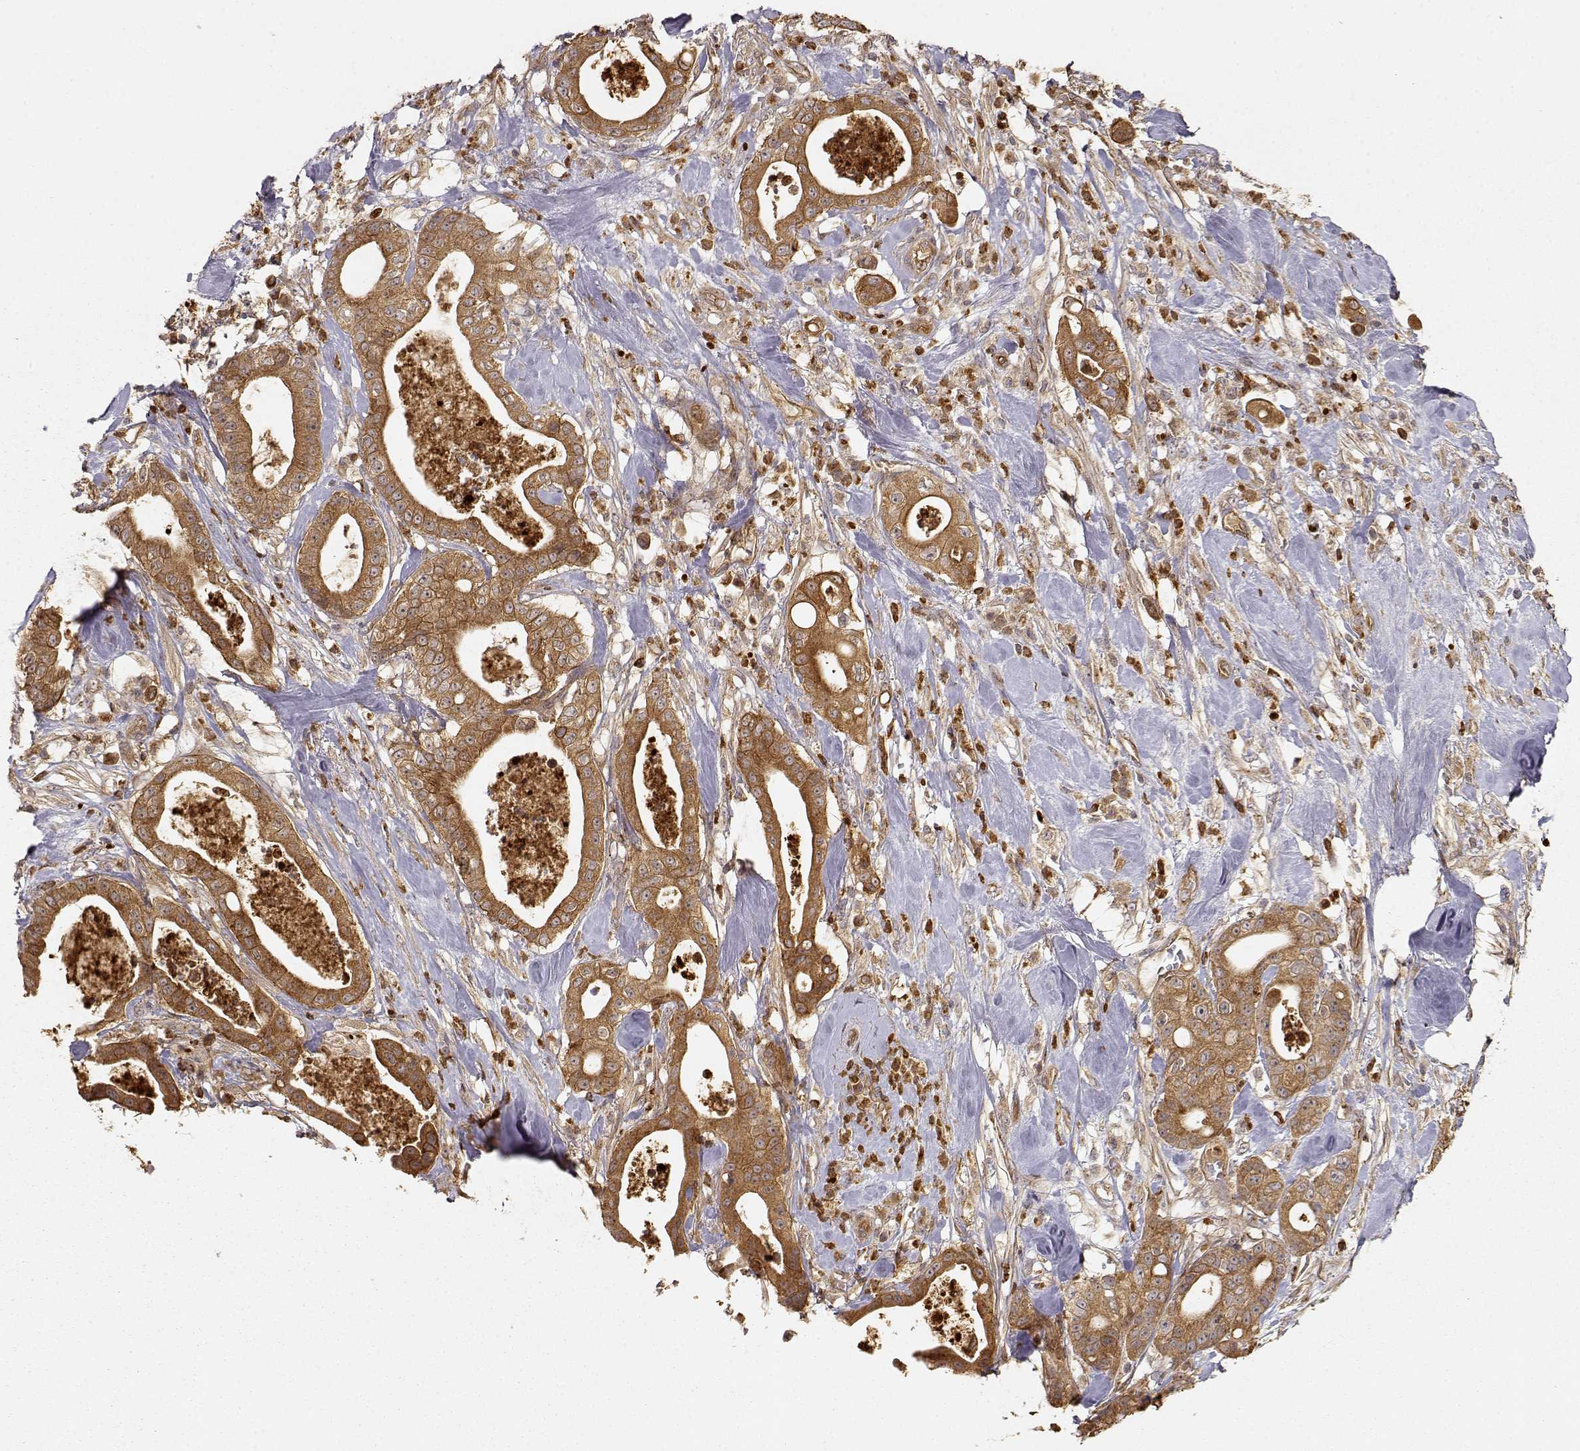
{"staining": {"intensity": "moderate", "quantity": ">75%", "location": "cytoplasmic/membranous"}, "tissue": "pancreatic cancer", "cell_type": "Tumor cells", "image_type": "cancer", "snomed": [{"axis": "morphology", "description": "Adenocarcinoma, NOS"}, {"axis": "topography", "description": "Pancreas"}], "caption": "Brown immunohistochemical staining in human adenocarcinoma (pancreatic) exhibits moderate cytoplasmic/membranous positivity in approximately >75% of tumor cells. Using DAB (brown) and hematoxylin (blue) stains, captured at high magnification using brightfield microscopy.", "gene": "CDK5RAP2", "patient": {"sex": "male", "age": 71}}